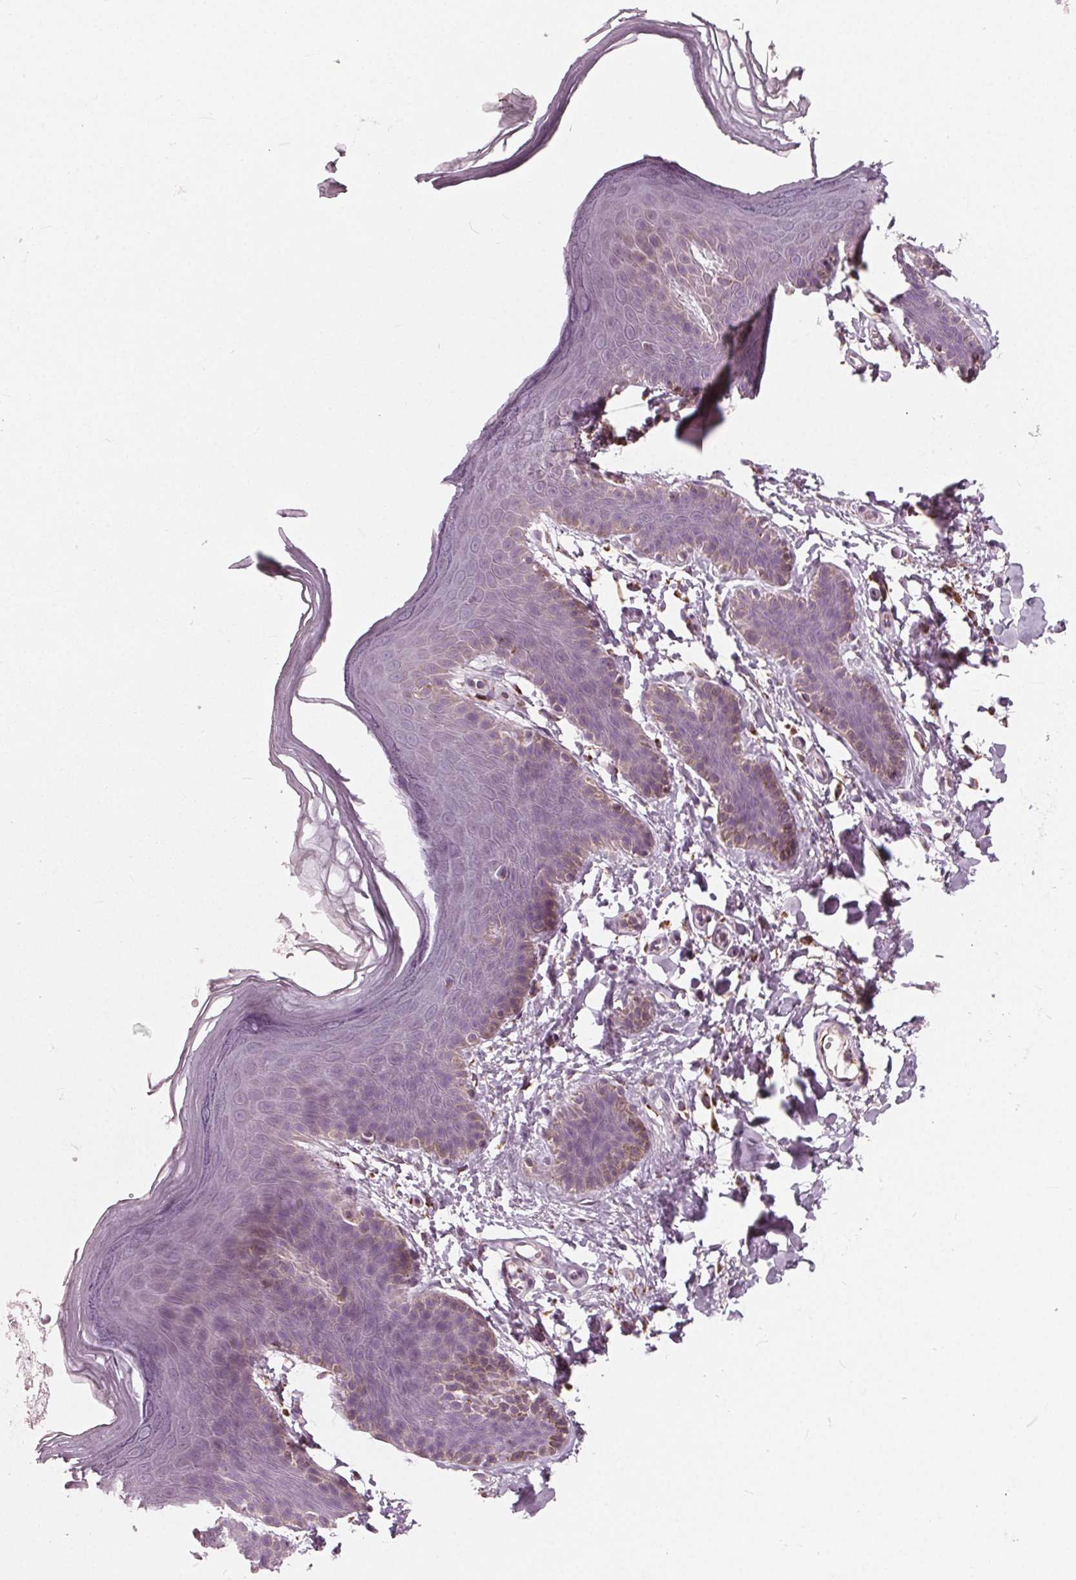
{"staining": {"intensity": "negative", "quantity": "none", "location": "none"}, "tissue": "skin", "cell_type": "Epidermal cells", "image_type": "normal", "snomed": [{"axis": "morphology", "description": "Normal tissue, NOS"}, {"axis": "topography", "description": "Anal"}], "caption": "IHC image of normal skin: human skin stained with DAB (3,3'-diaminobenzidine) demonstrates no significant protein staining in epidermal cells. (DAB (3,3'-diaminobenzidine) immunohistochemistry (IHC), high magnification).", "gene": "DCAF4L2", "patient": {"sex": "male", "age": 53}}